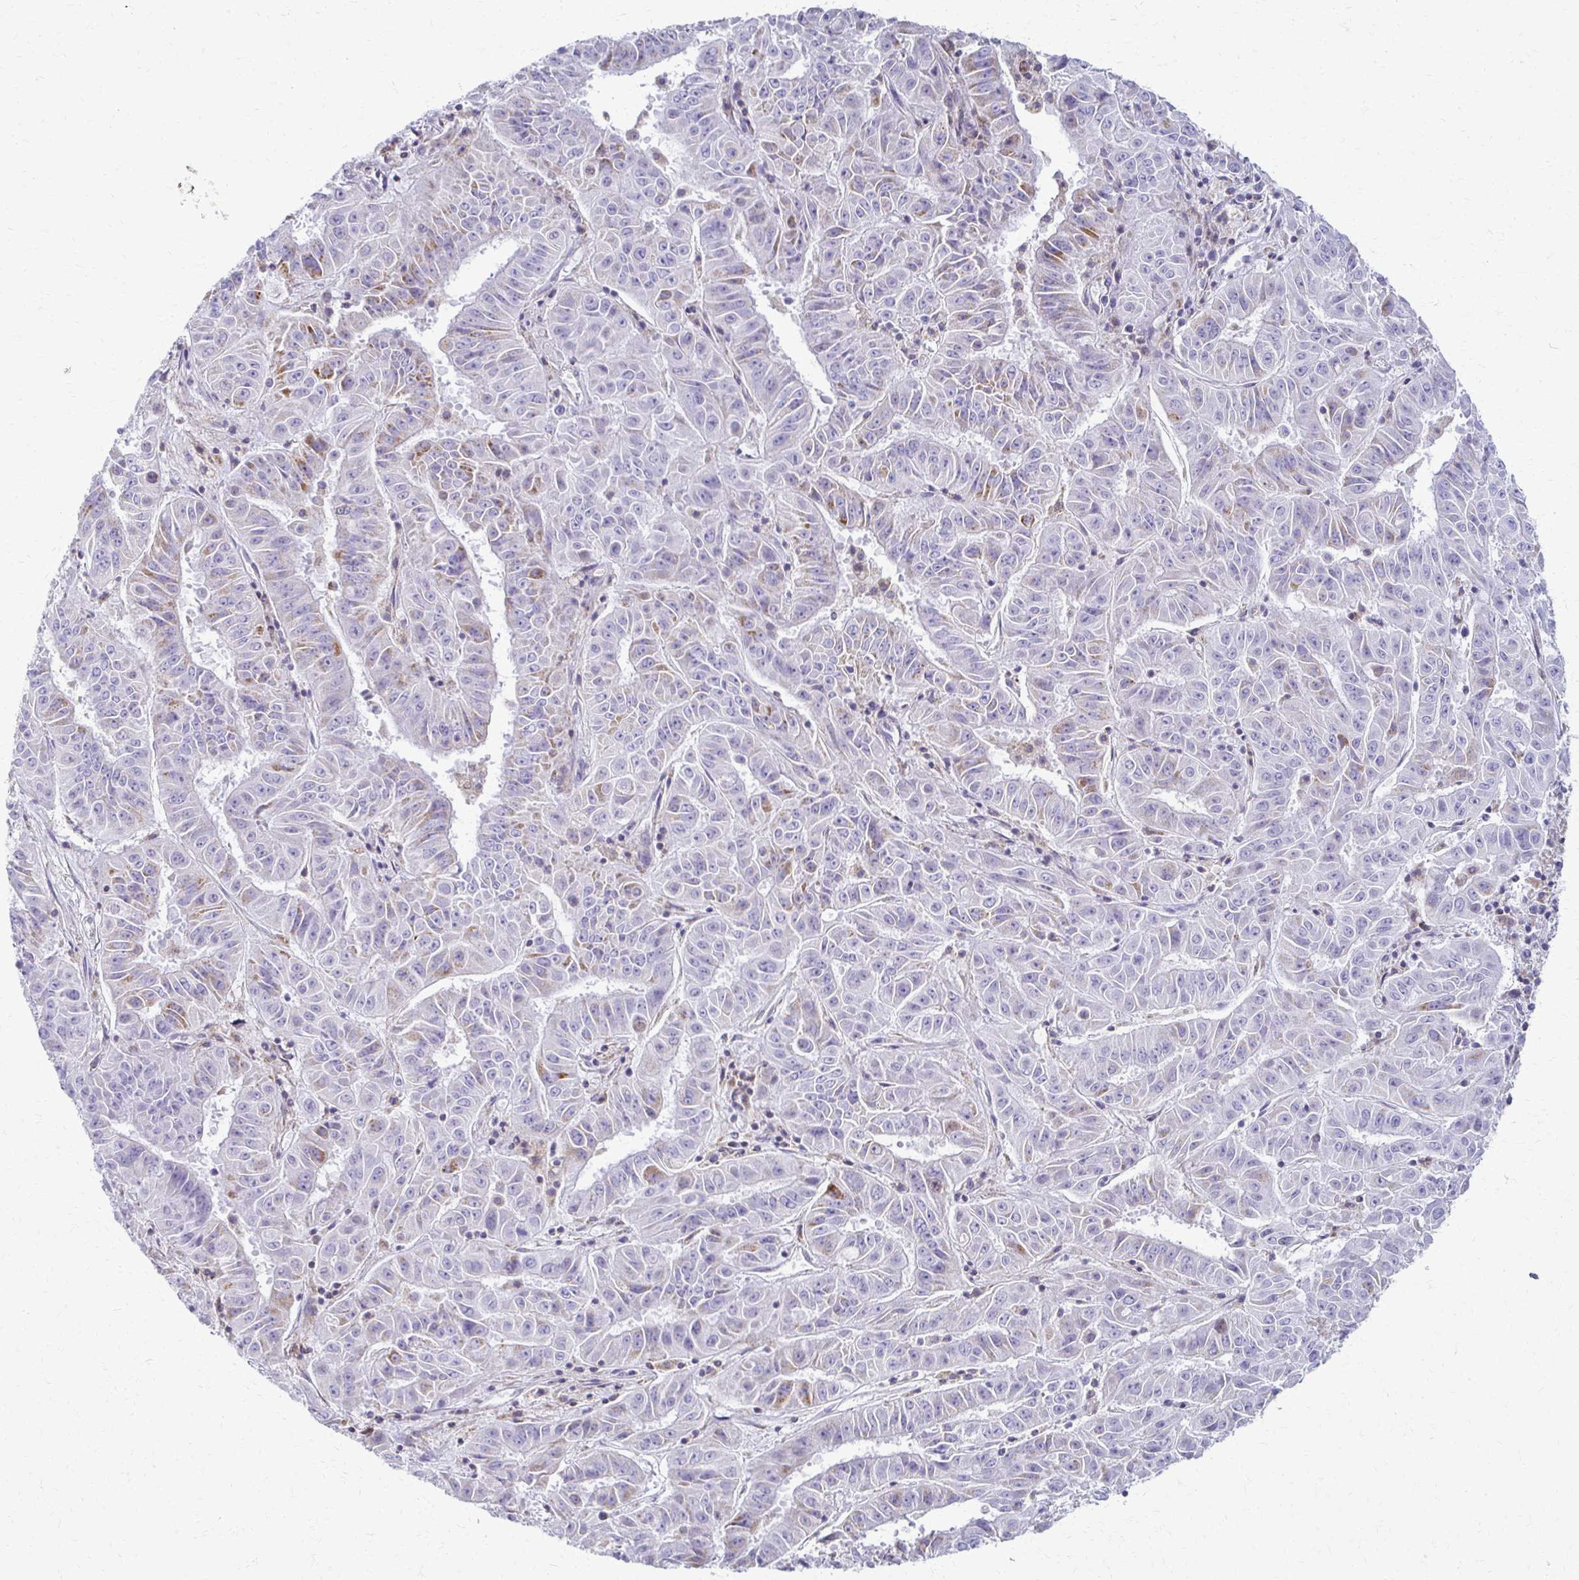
{"staining": {"intensity": "negative", "quantity": "none", "location": "none"}, "tissue": "pancreatic cancer", "cell_type": "Tumor cells", "image_type": "cancer", "snomed": [{"axis": "morphology", "description": "Adenocarcinoma, NOS"}, {"axis": "topography", "description": "Pancreas"}], "caption": "The immunohistochemistry histopathology image has no significant expression in tumor cells of pancreatic cancer (adenocarcinoma) tissue.", "gene": "FCGR2B", "patient": {"sex": "male", "age": 63}}